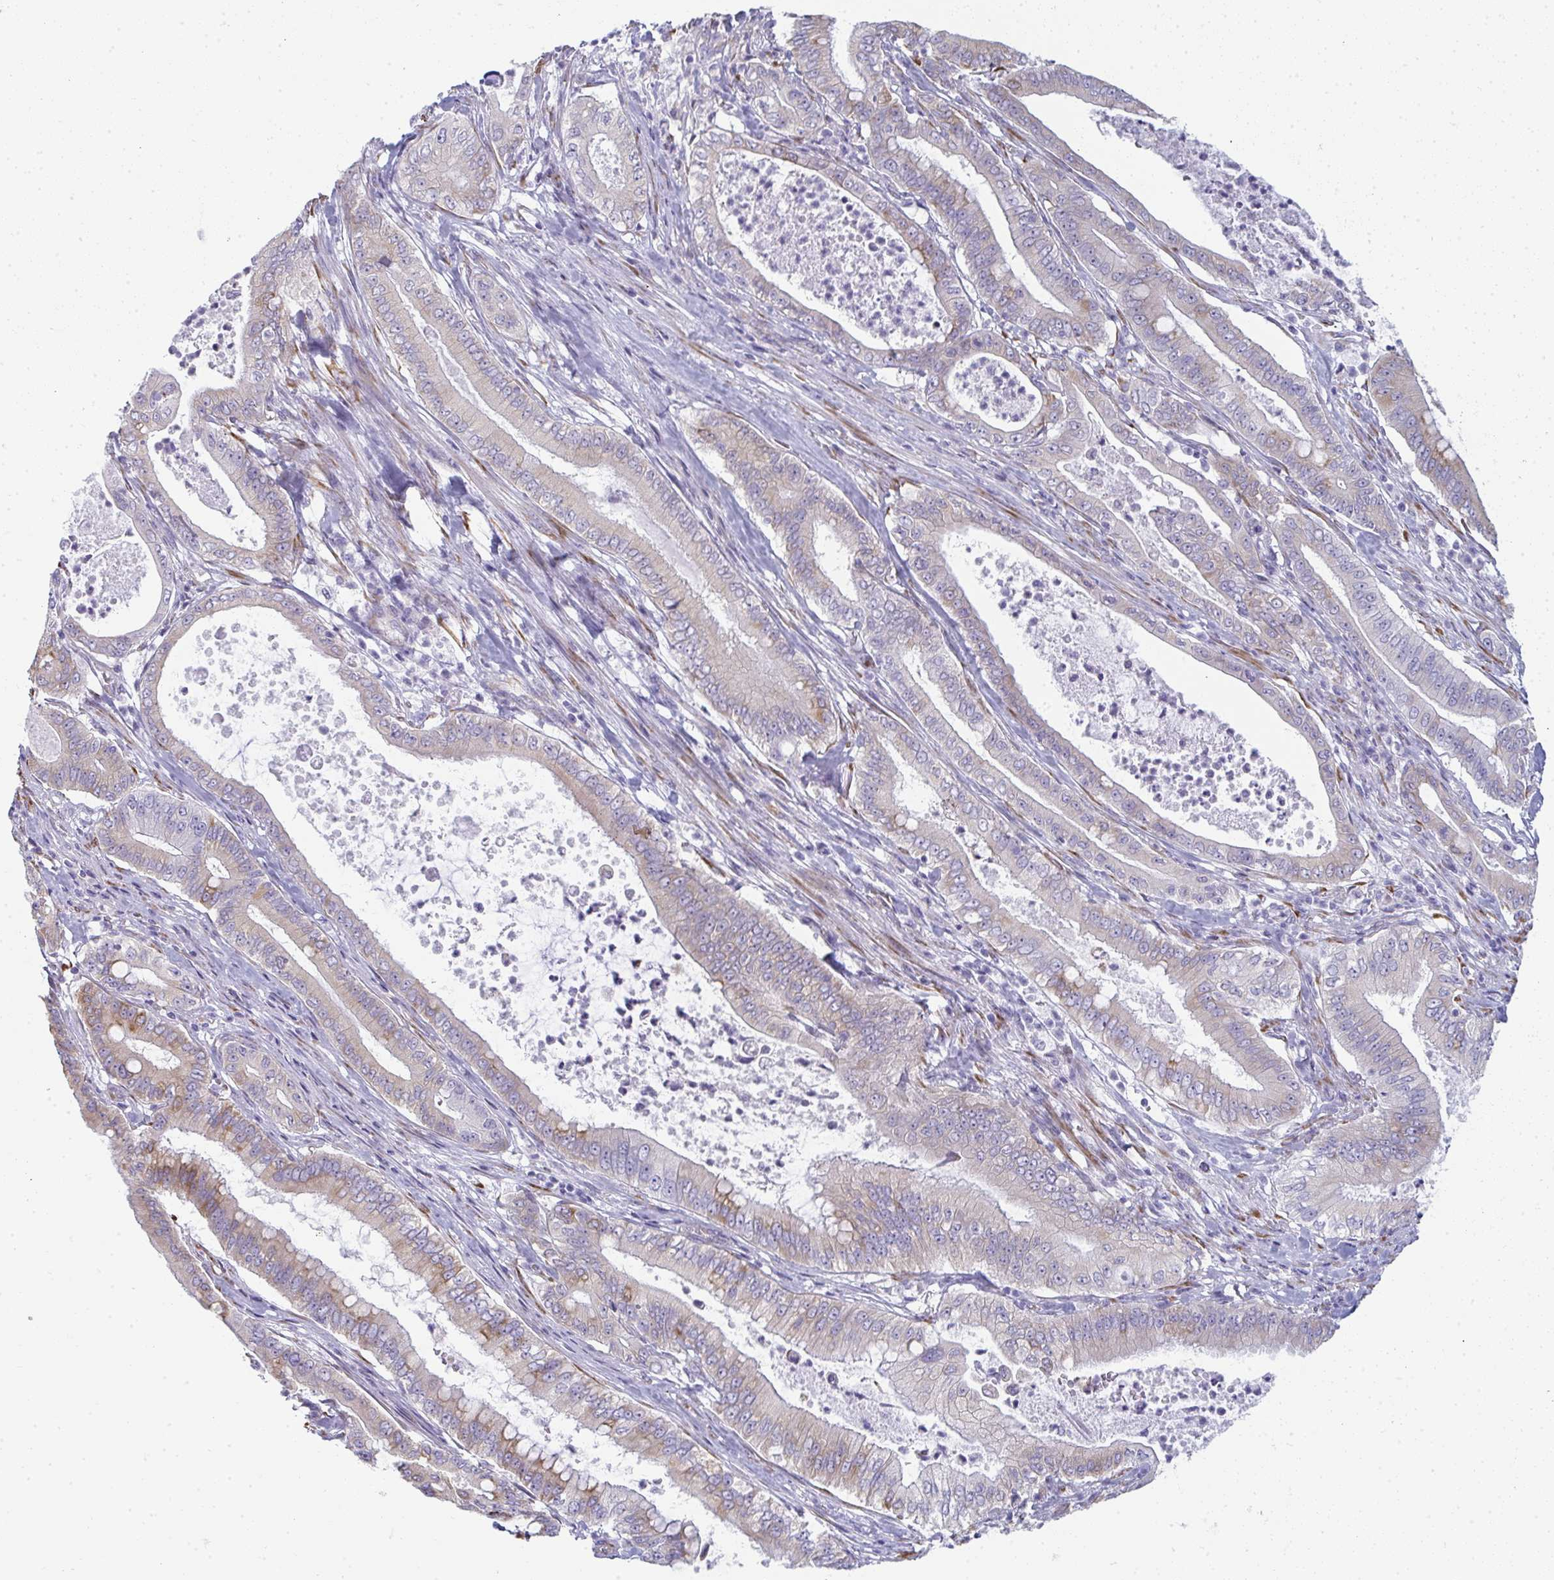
{"staining": {"intensity": "weak", "quantity": "25%-75%", "location": "cytoplasmic/membranous"}, "tissue": "pancreatic cancer", "cell_type": "Tumor cells", "image_type": "cancer", "snomed": [{"axis": "morphology", "description": "Adenocarcinoma, NOS"}, {"axis": "topography", "description": "Pancreas"}], "caption": "A histopathology image of adenocarcinoma (pancreatic) stained for a protein displays weak cytoplasmic/membranous brown staining in tumor cells. (Brightfield microscopy of DAB IHC at high magnification).", "gene": "SHROOM1", "patient": {"sex": "male", "age": 71}}